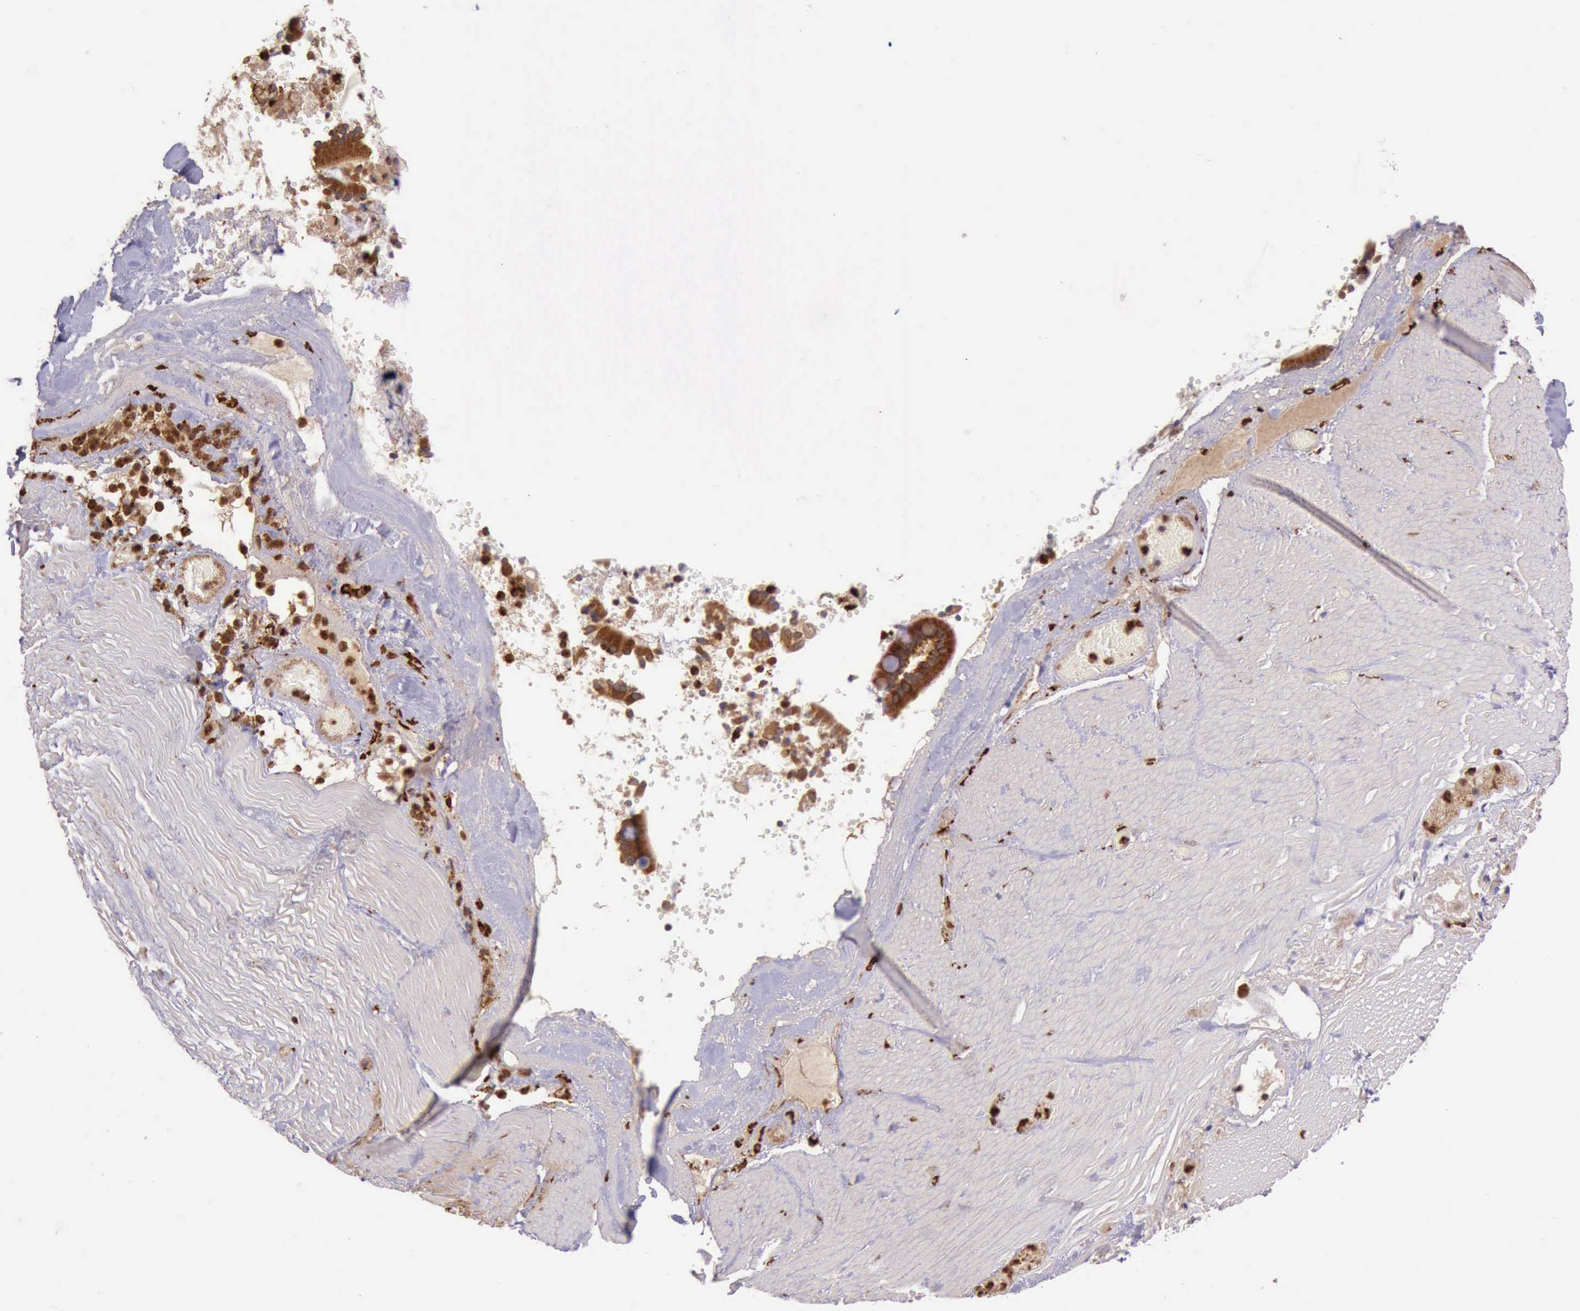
{"staining": {"intensity": "weak", "quantity": "<25%", "location": "cytoplasmic/membranous"}, "tissue": "smooth muscle", "cell_type": "Smooth muscle cells", "image_type": "normal", "snomed": [{"axis": "morphology", "description": "Normal tissue, NOS"}, {"axis": "topography", "description": "Duodenum"}], "caption": "This histopathology image is of unremarkable smooth muscle stained with immunohistochemistry (IHC) to label a protein in brown with the nuclei are counter-stained blue. There is no staining in smooth muscle cells. The staining was performed using DAB to visualize the protein expression in brown, while the nuclei were stained in blue with hematoxylin (Magnification: 20x).", "gene": "ARMCX3", "patient": {"sex": "male", "age": 63}}